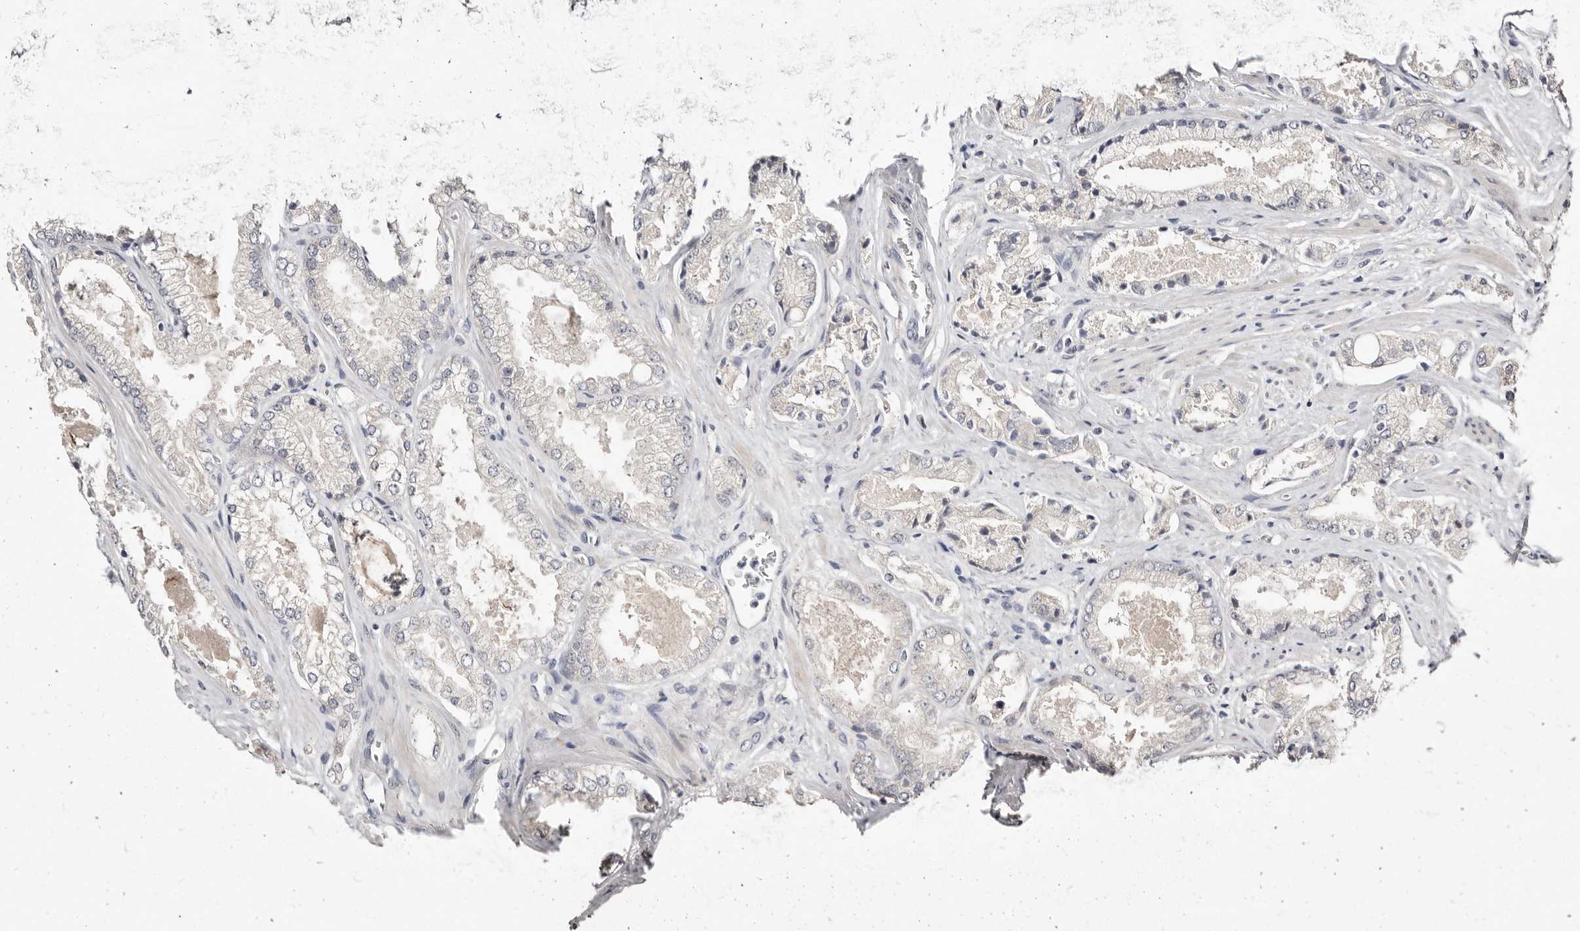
{"staining": {"intensity": "negative", "quantity": "none", "location": "none"}, "tissue": "prostate cancer", "cell_type": "Tumor cells", "image_type": "cancer", "snomed": [{"axis": "morphology", "description": "Adenocarcinoma, High grade"}, {"axis": "topography", "description": "Prostate"}], "caption": "Protein analysis of prostate high-grade adenocarcinoma reveals no significant positivity in tumor cells.", "gene": "KLHL4", "patient": {"sex": "male", "age": 58}}